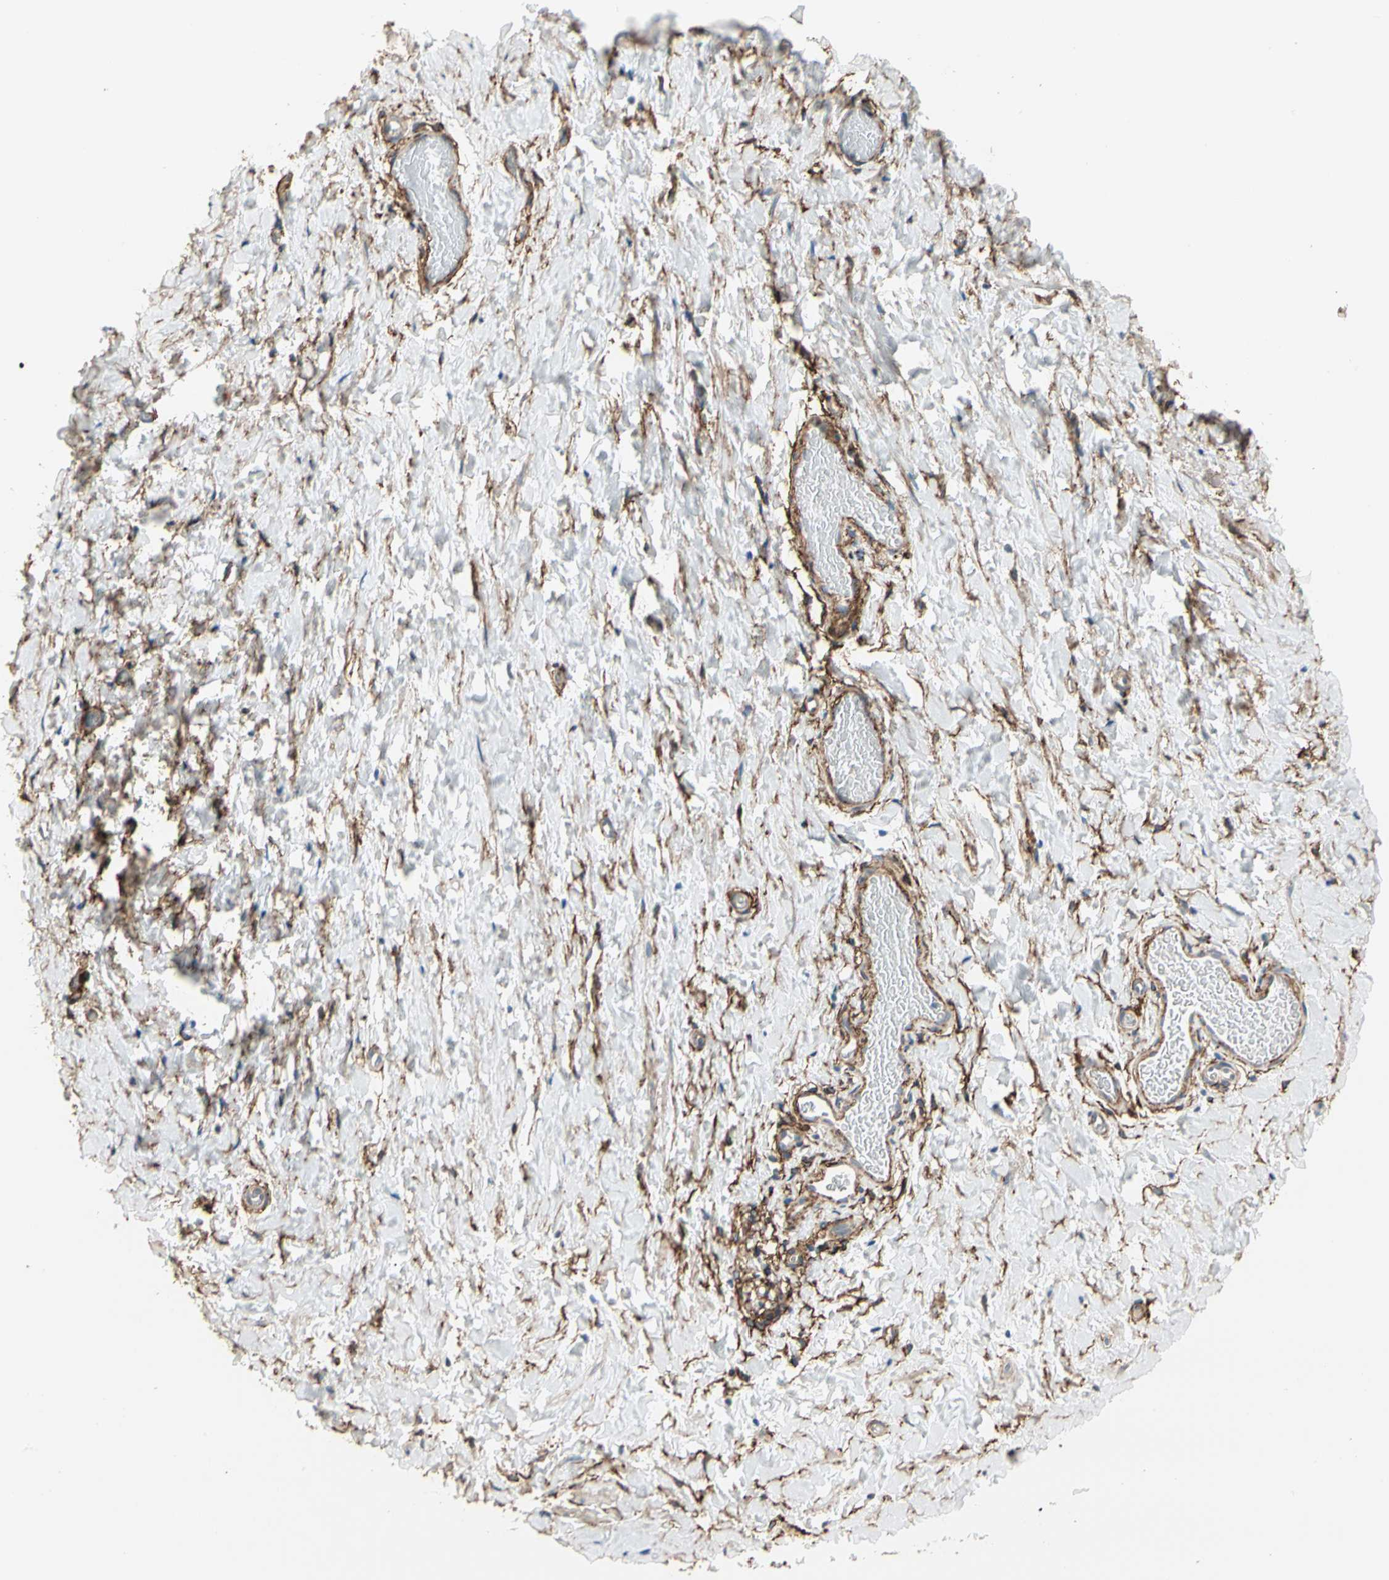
{"staining": {"intensity": "weak", "quantity": "25%-75%", "location": "cytoplasmic/membranous"}, "tissue": "smooth muscle", "cell_type": "Smooth muscle cells", "image_type": "normal", "snomed": [{"axis": "morphology", "description": "Normal tissue, NOS"}, {"axis": "topography", "description": "Smooth muscle"}], "caption": "DAB immunohistochemical staining of normal smooth muscle exhibits weak cytoplasmic/membranous protein expression in approximately 25%-75% of smooth muscle cells. (Brightfield microscopy of DAB IHC at high magnification).", "gene": "EPB41L2", "patient": {"sex": "male", "age": 16}}